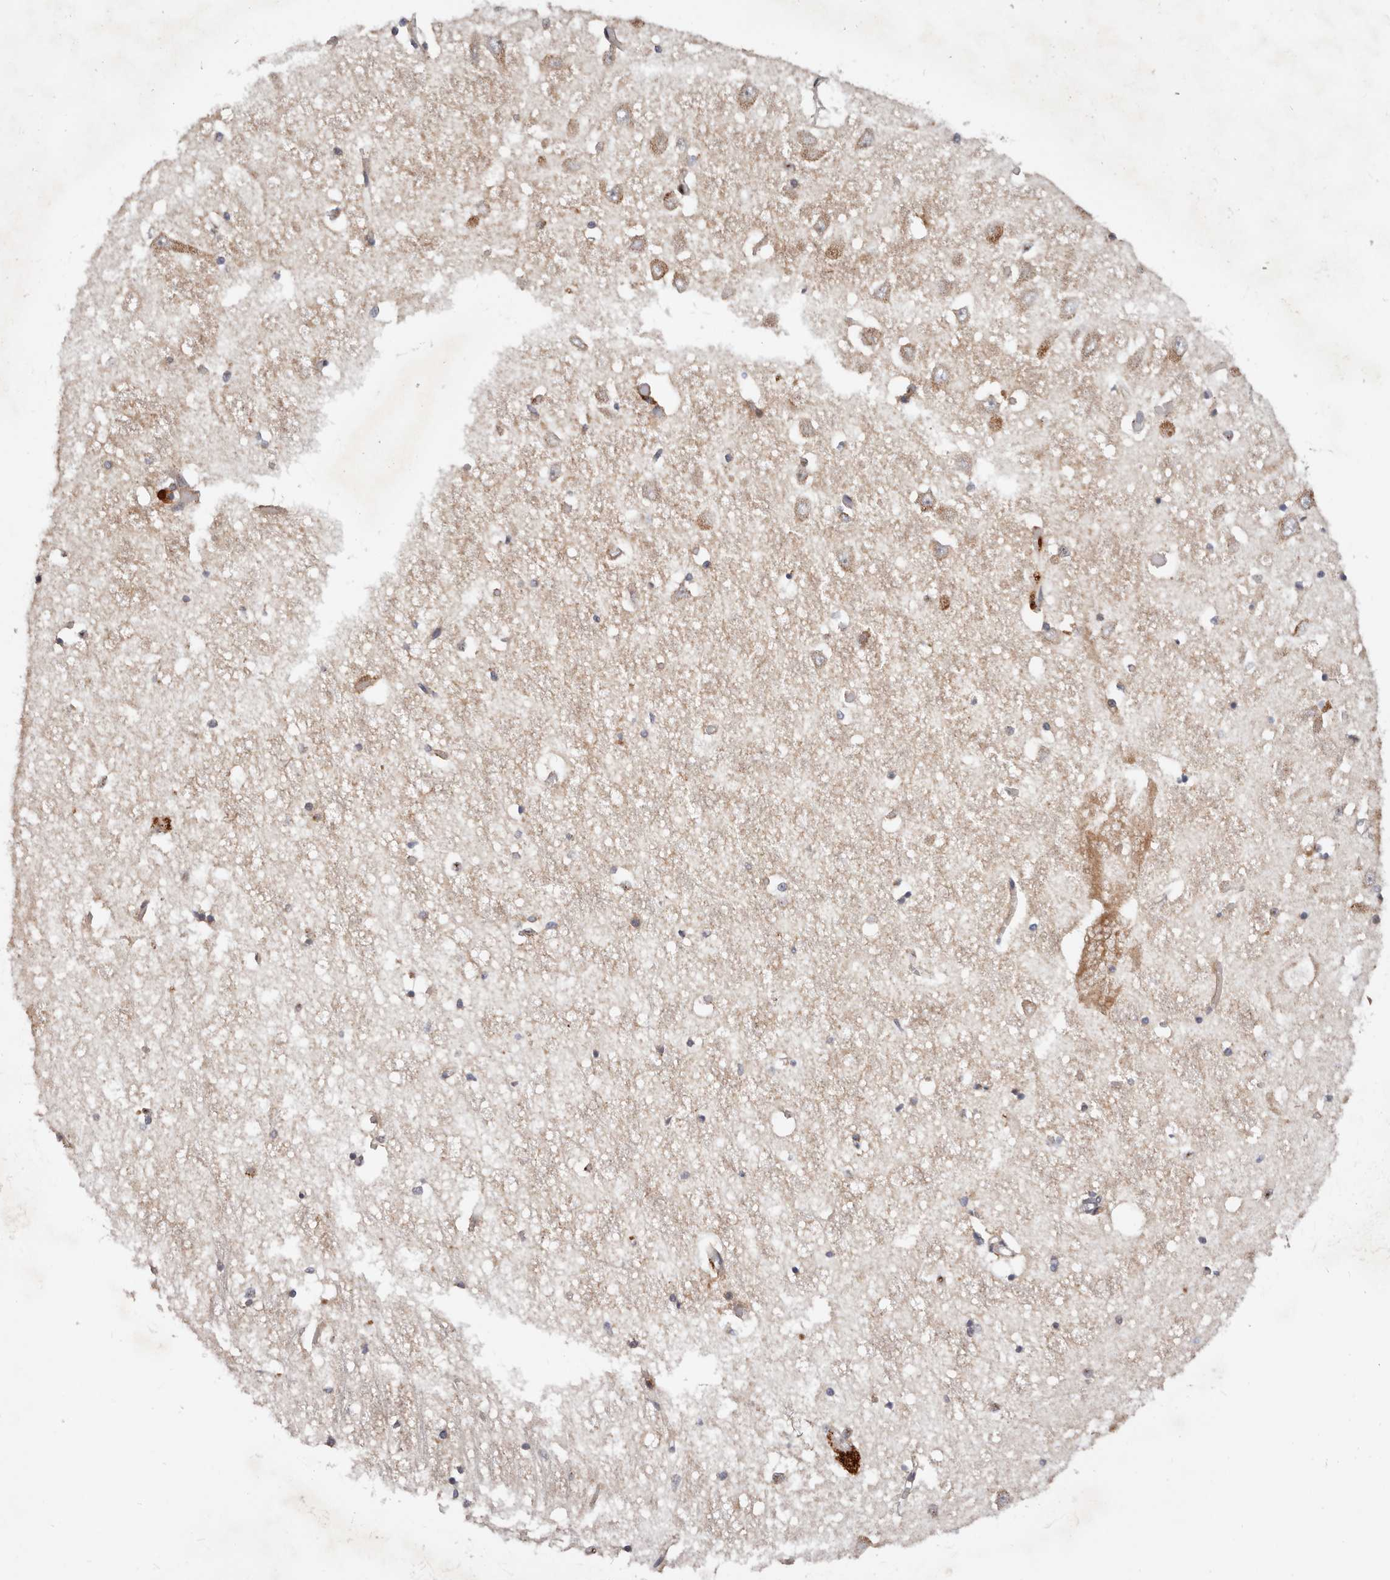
{"staining": {"intensity": "weak", "quantity": "<25%", "location": "cytoplasmic/membranous"}, "tissue": "hippocampus", "cell_type": "Glial cells", "image_type": "normal", "snomed": [{"axis": "morphology", "description": "Normal tissue, NOS"}, {"axis": "topography", "description": "Hippocampus"}], "caption": "Micrograph shows no significant protein positivity in glial cells of unremarkable hippocampus.", "gene": "USP33", "patient": {"sex": "male", "age": 70}}